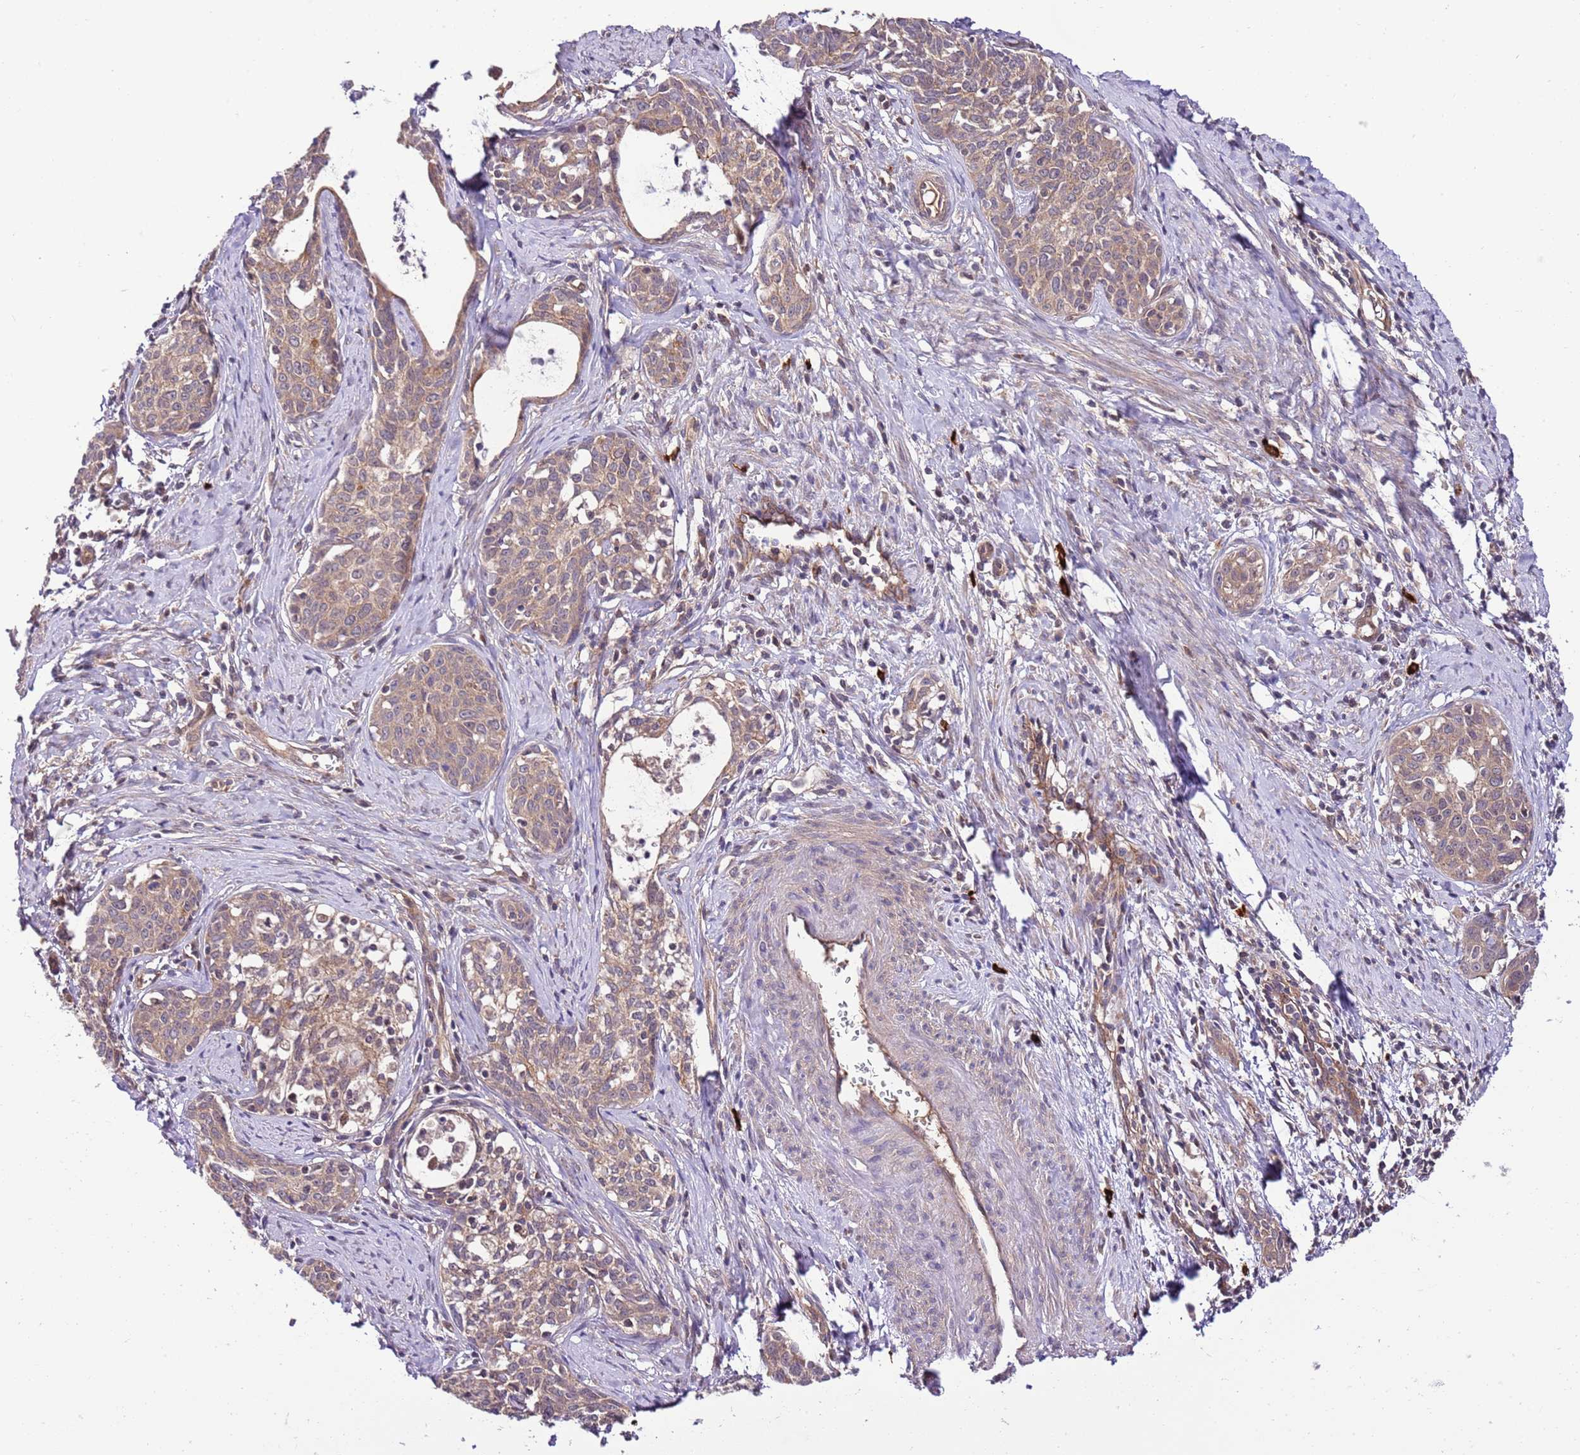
{"staining": {"intensity": "moderate", "quantity": ">75%", "location": "cytoplasmic/membranous"}, "tissue": "cervical cancer", "cell_type": "Tumor cells", "image_type": "cancer", "snomed": [{"axis": "morphology", "description": "Squamous cell carcinoma, NOS"}, {"axis": "topography", "description": "Cervix"}], "caption": "Immunohistochemistry of human squamous cell carcinoma (cervical) exhibits medium levels of moderate cytoplasmic/membranous expression in about >75% of tumor cells.", "gene": "DONSON", "patient": {"sex": "female", "age": 52}}